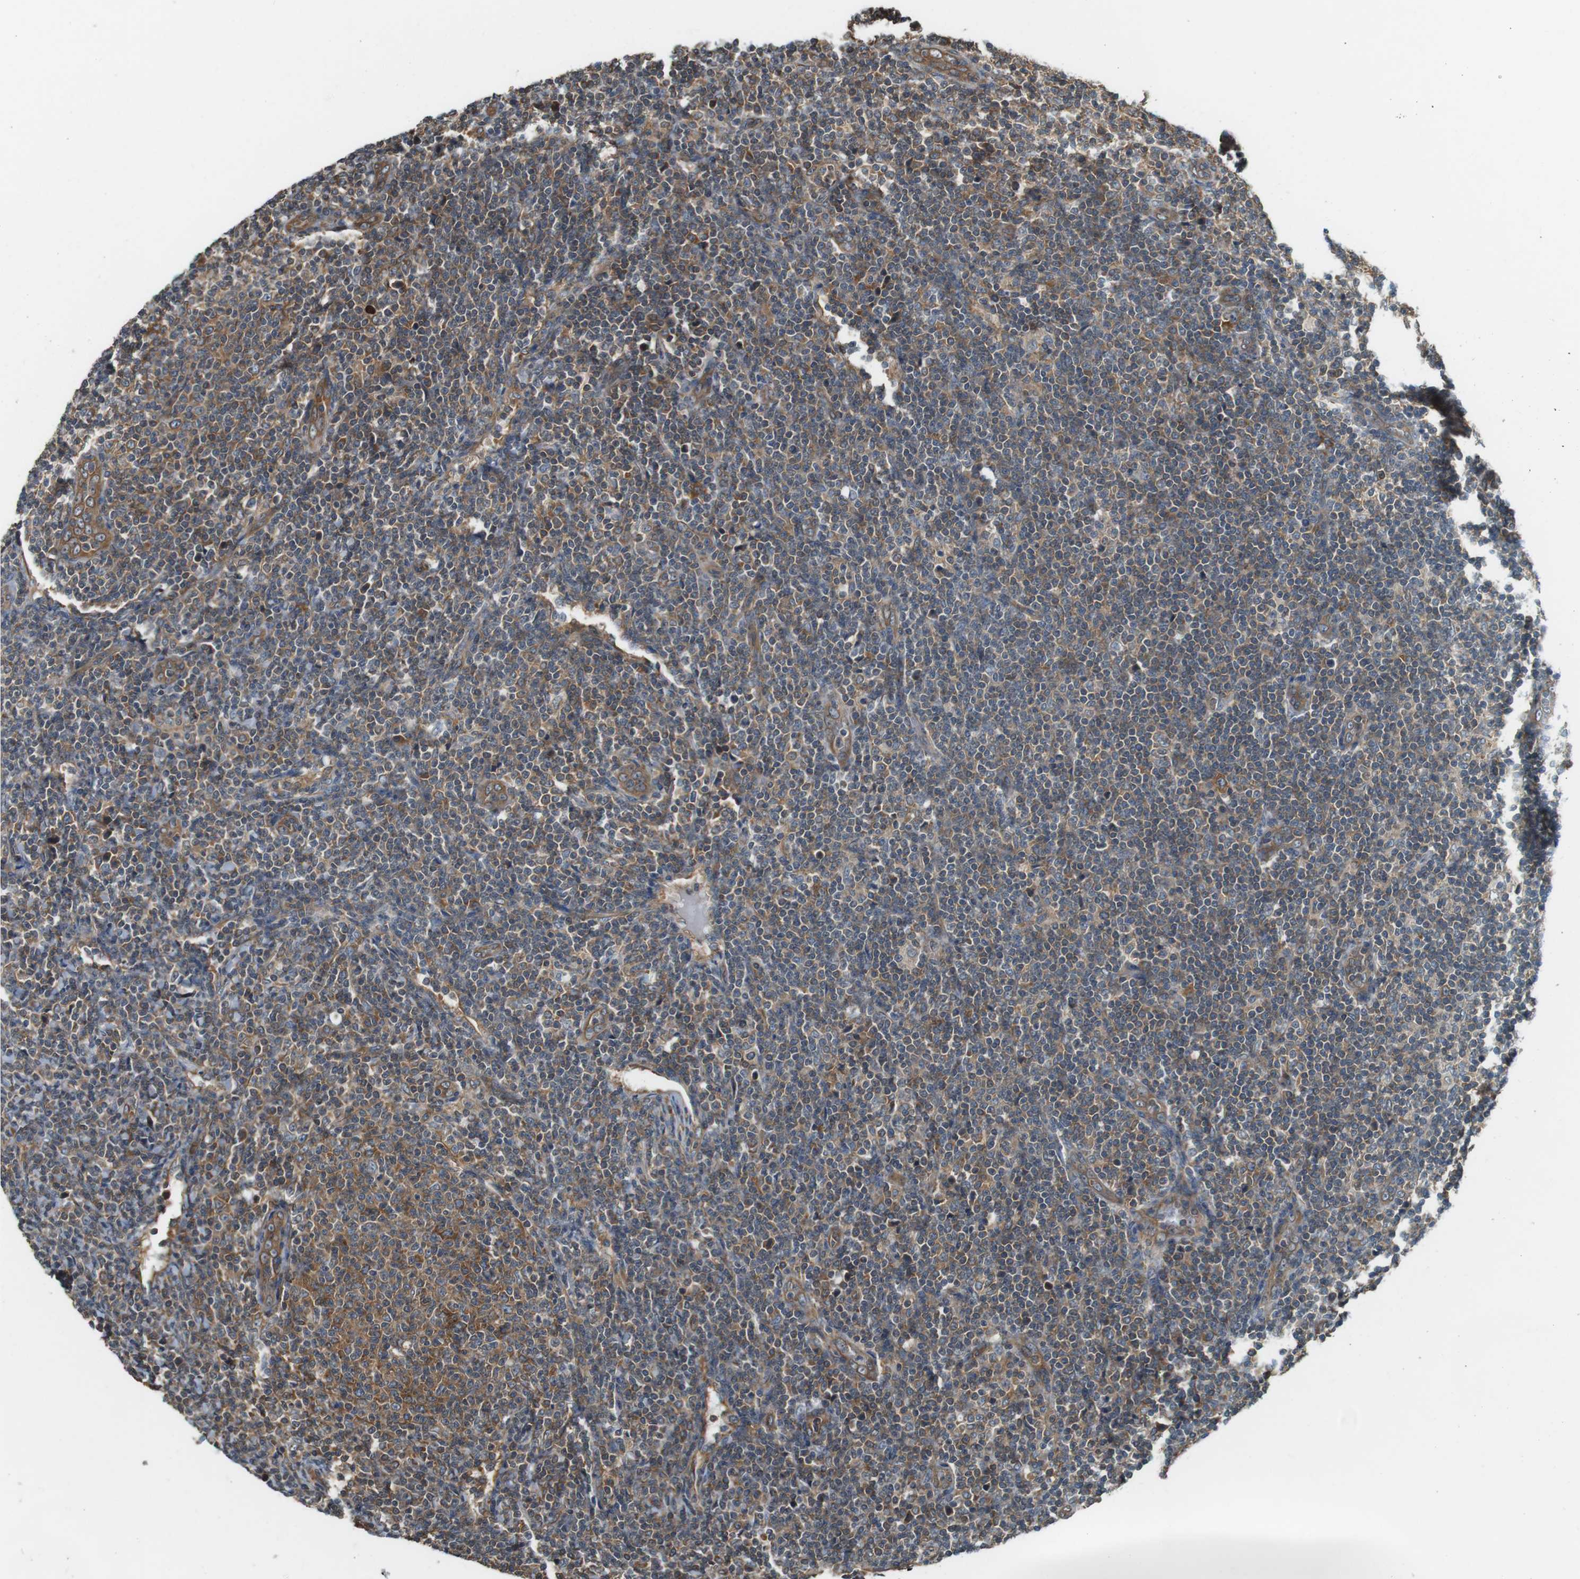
{"staining": {"intensity": "moderate", "quantity": "25%-75%", "location": "cytoplasmic/membranous"}, "tissue": "lymphoma", "cell_type": "Tumor cells", "image_type": "cancer", "snomed": [{"axis": "morphology", "description": "Malignant lymphoma, non-Hodgkin's type, Low grade"}, {"axis": "topography", "description": "Lymph node"}], "caption": "Low-grade malignant lymphoma, non-Hodgkin's type tissue reveals moderate cytoplasmic/membranous staining in approximately 25%-75% of tumor cells", "gene": "PA2G4", "patient": {"sex": "male", "age": 66}}